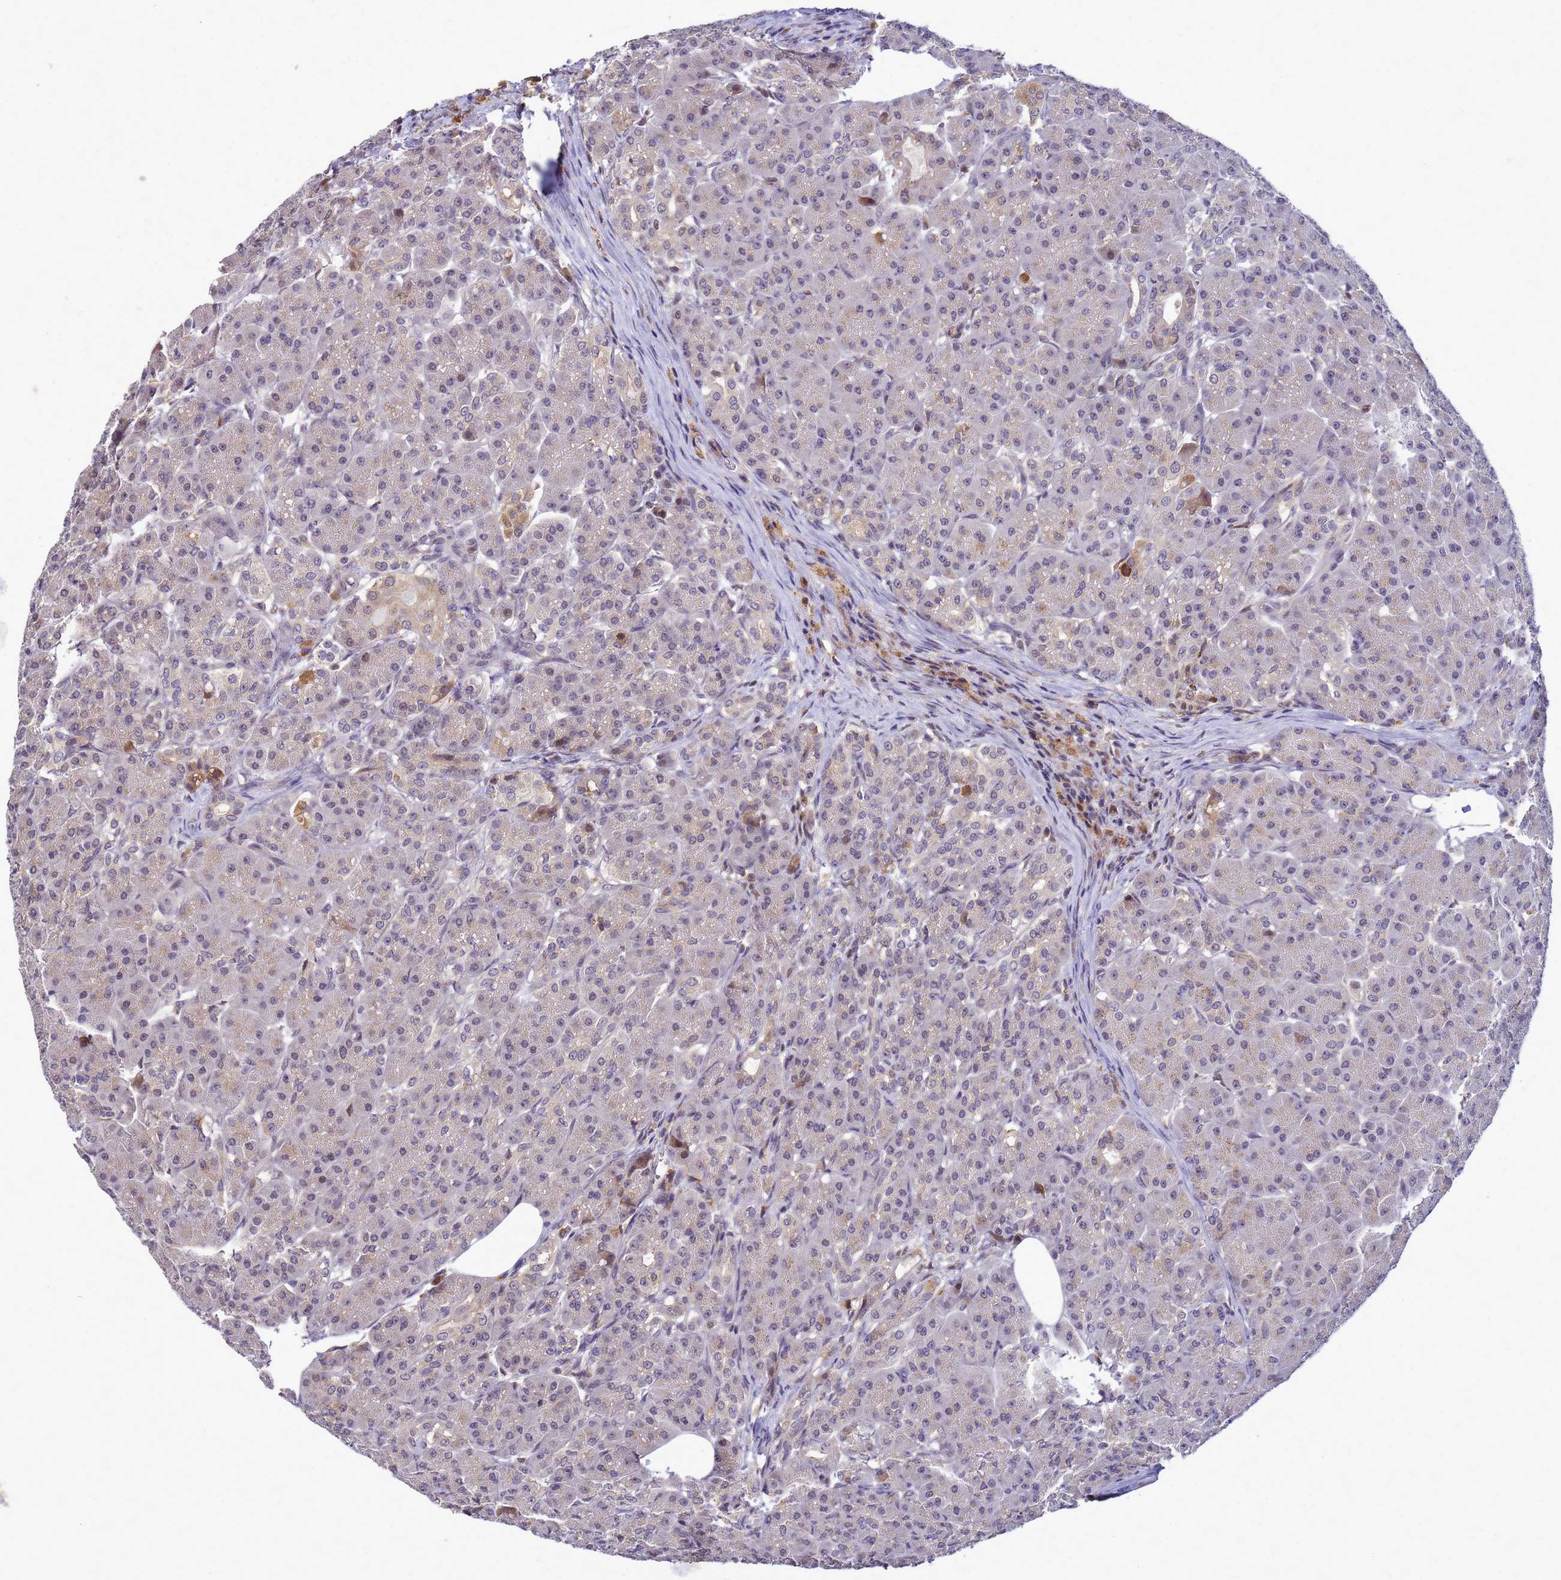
{"staining": {"intensity": "moderate", "quantity": "<25%", "location": "cytoplasmic/membranous,nuclear"}, "tissue": "pancreas", "cell_type": "Exocrine glandular cells", "image_type": "normal", "snomed": [{"axis": "morphology", "description": "Normal tissue, NOS"}, {"axis": "topography", "description": "Pancreas"}], "caption": "Pancreas stained with IHC shows moderate cytoplasmic/membranous,nuclear positivity in approximately <25% of exocrine glandular cells. The staining was performed using DAB, with brown indicating positive protein expression. Nuclei are stained blue with hematoxylin.", "gene": "TMEM74B", "patient": {"sex": "male", "age": 63}}